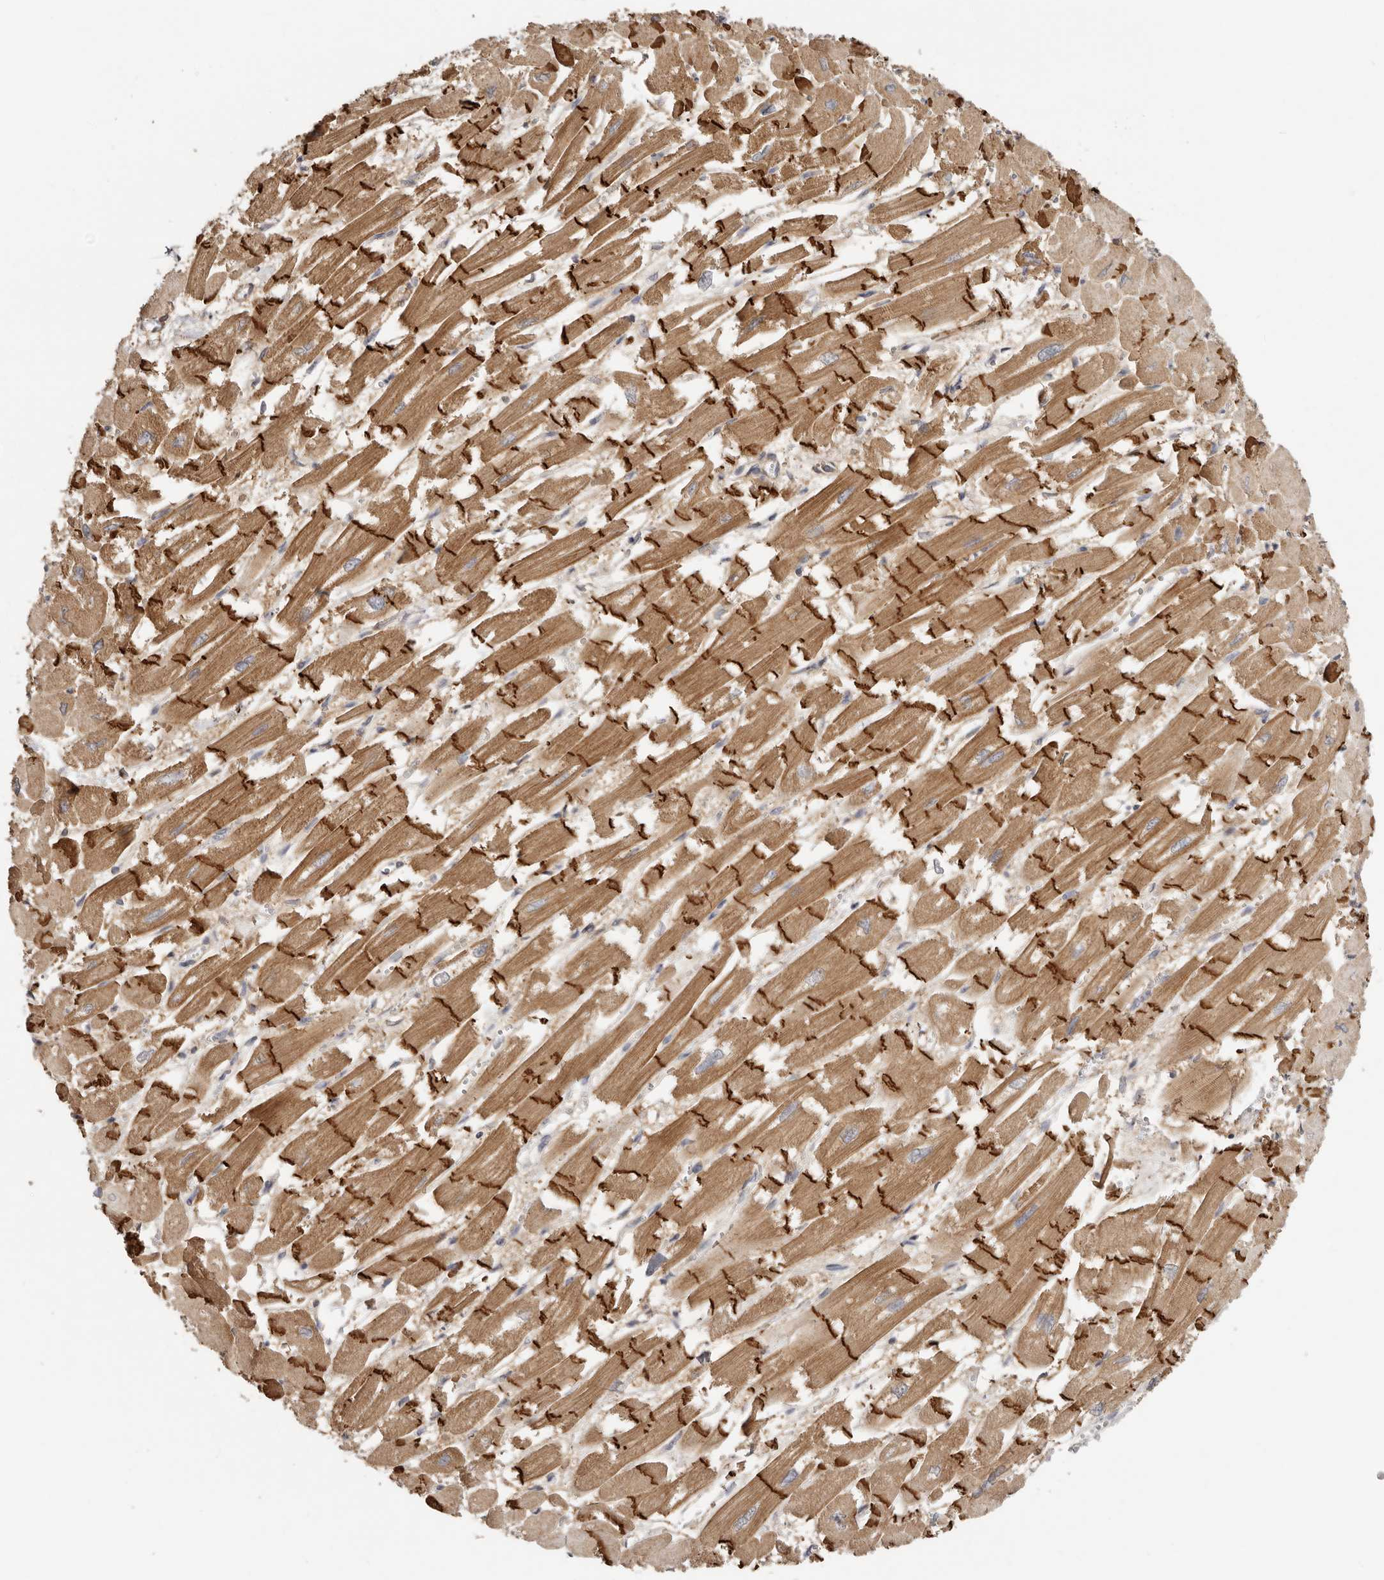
{"staining": {"intensity": "strong", "quantity": ">75%", "location": "cytoplasmic/membranous"}, "tissue": "heart muscle", "cell_type": "Cardiomyocytes", "image_type": "normal", "snomed": [{"axis": "morphology", "description": "Normal tissue, NOS"}, {"axis": "topography", "description": "Heart"}], "caption": "Unremarkable heart muscle displays strong cytoplasmic/membranous positivity in approximately >75% of cardiomyocytes.", "gene": "MSRB2", "patient": {"sex": "male", "age": 54}}